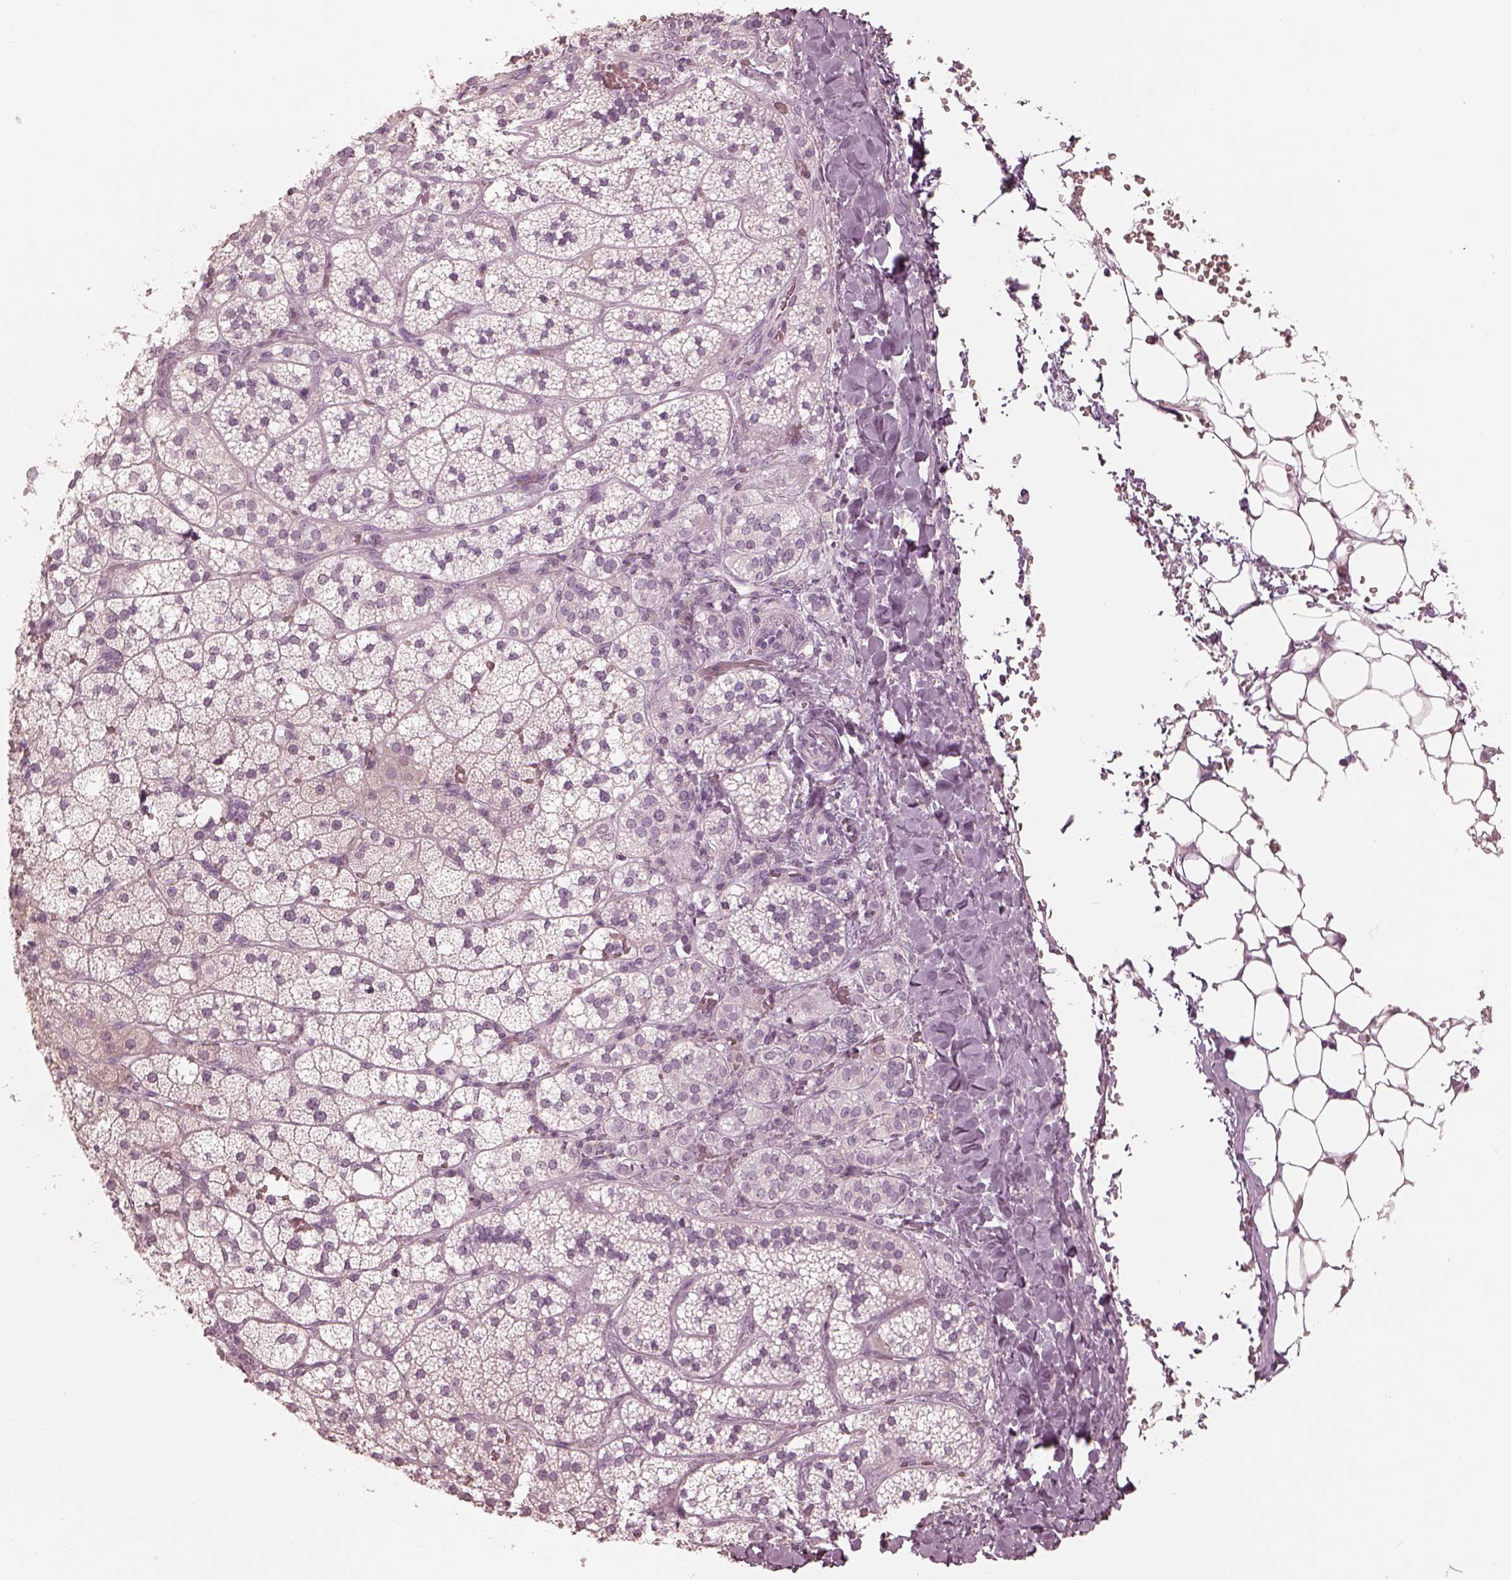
{"staining": {"intensity": "negative", "quantity": "none", "location": "none"}, "tissue": "adrenal gland", "cell_type": "Glandular cells", "image_type": "normal", "snomed": [{"axis": "morphology", "description": "Normal tissue, NOS"}, {"axis": "topography", "description": "Adrenal gland"}], "caption": "Immunohistochemistry (IHC) histopathology image of normal adrenal gland: human adrenal gland stained with DAB (3,3'-diaminobenzidine) reveals no significant protein positivity in glandular cells. The staining is performed using DAB (3,3'-diaminobenzidine) brown chromogen with nuclei counter-stained in using hematoxylin.", "gene": "SPATA6L", "patient": {"sex": "male", "age": 53}}